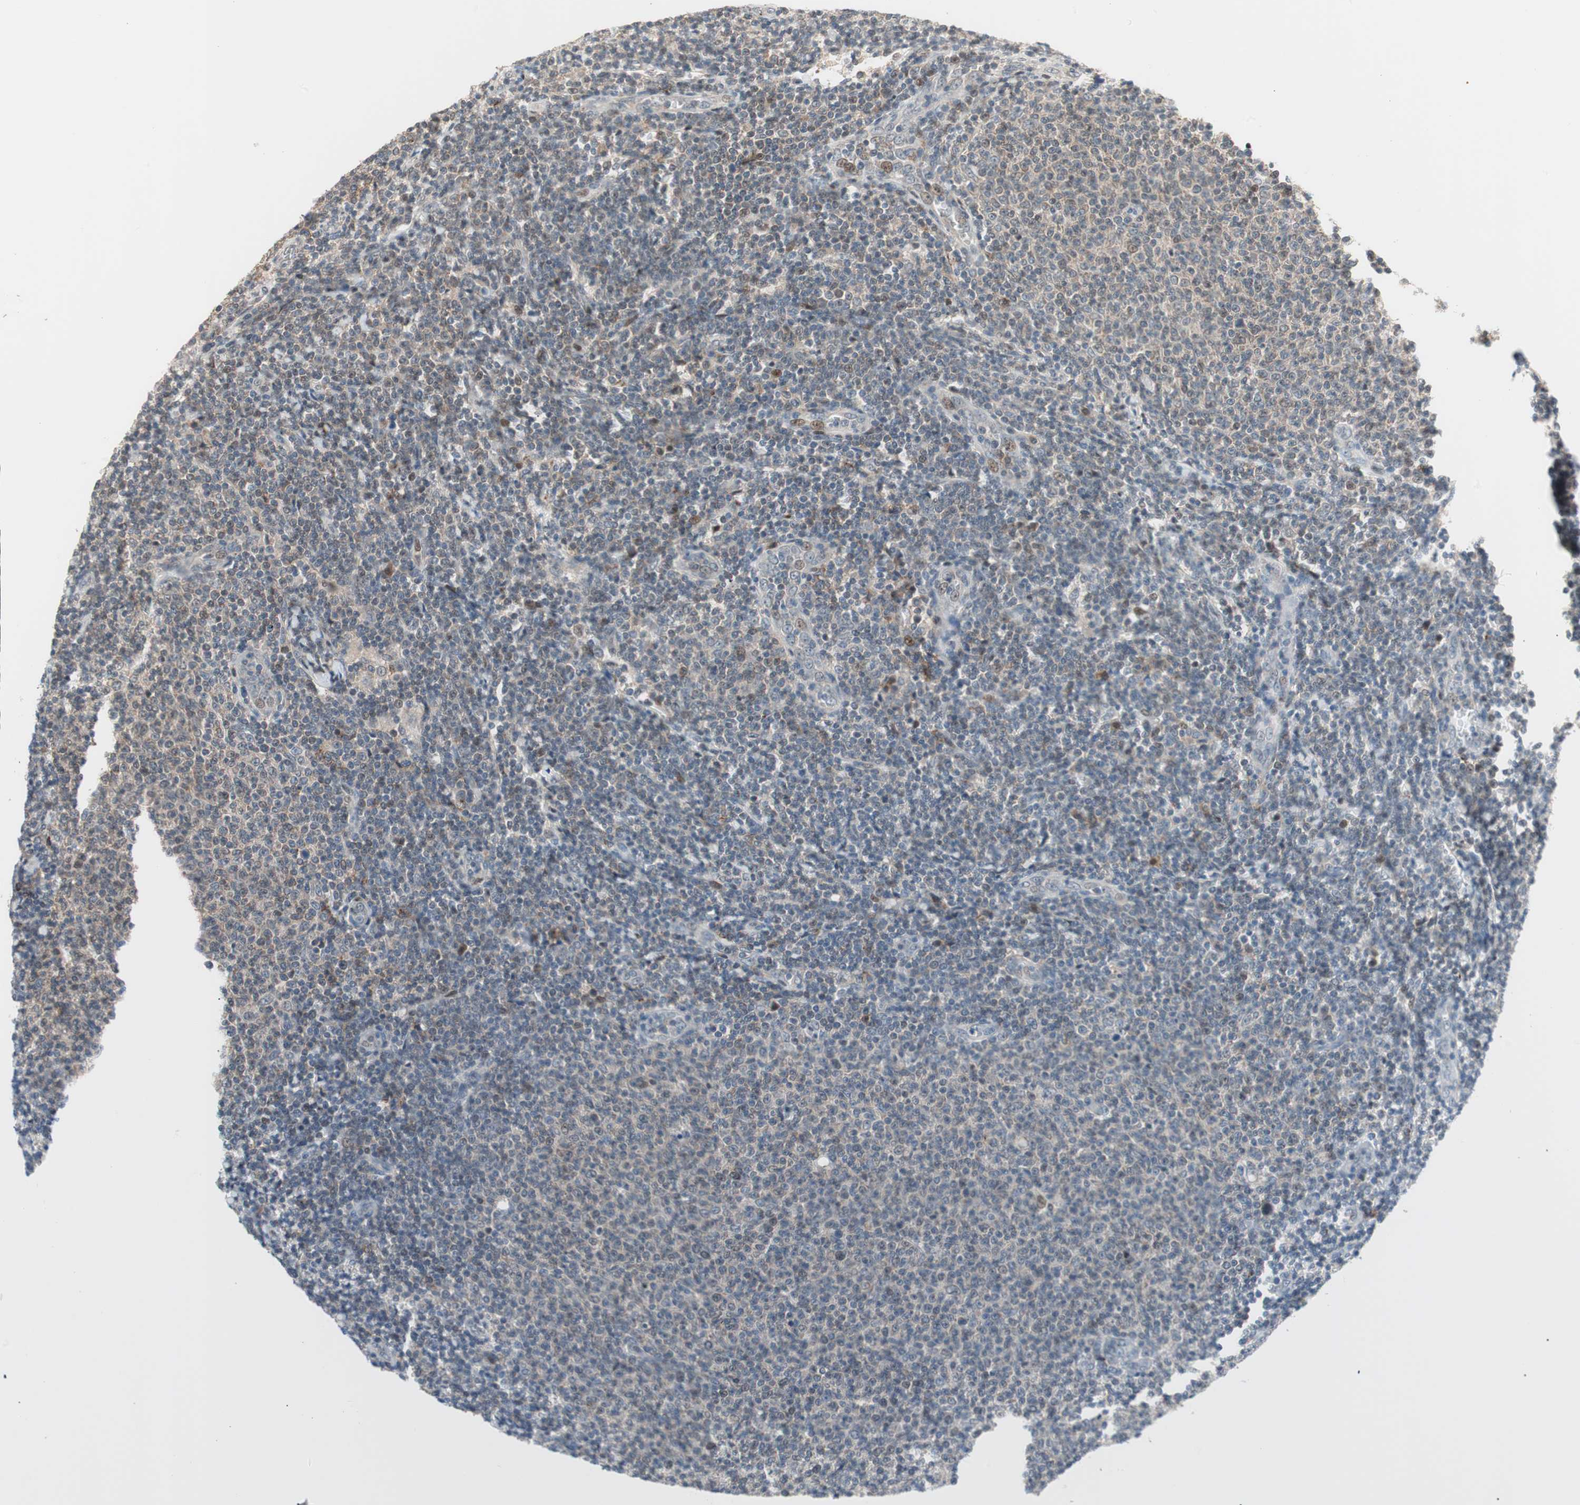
{"staining": {"intensity": "weak", "quantity": "<25%", "location": "cytoplasmic/membranous,nuclear"}, "tissue": "lymphoma", "cell_type": "Tumor cells", "image_type": "cancer", "snomed": [{"axis": "morphology", "description": "Malignant lymphoma, non-Hodgkin's type, Low grade"}, {"axis": "topography", "description": "Lymph node"}], "caption": "High magnification brightfield microscopy of malignant lymphoma, non-Hodgkin's type (low-grade) stained with DAB (3,3'-diaminobenzidine) (brown) and counterstained with hematoxylin (blue): tumor cells show no significant positivity.", "gene": "POLH", "patient": {"sex": "male", "age": 66}}